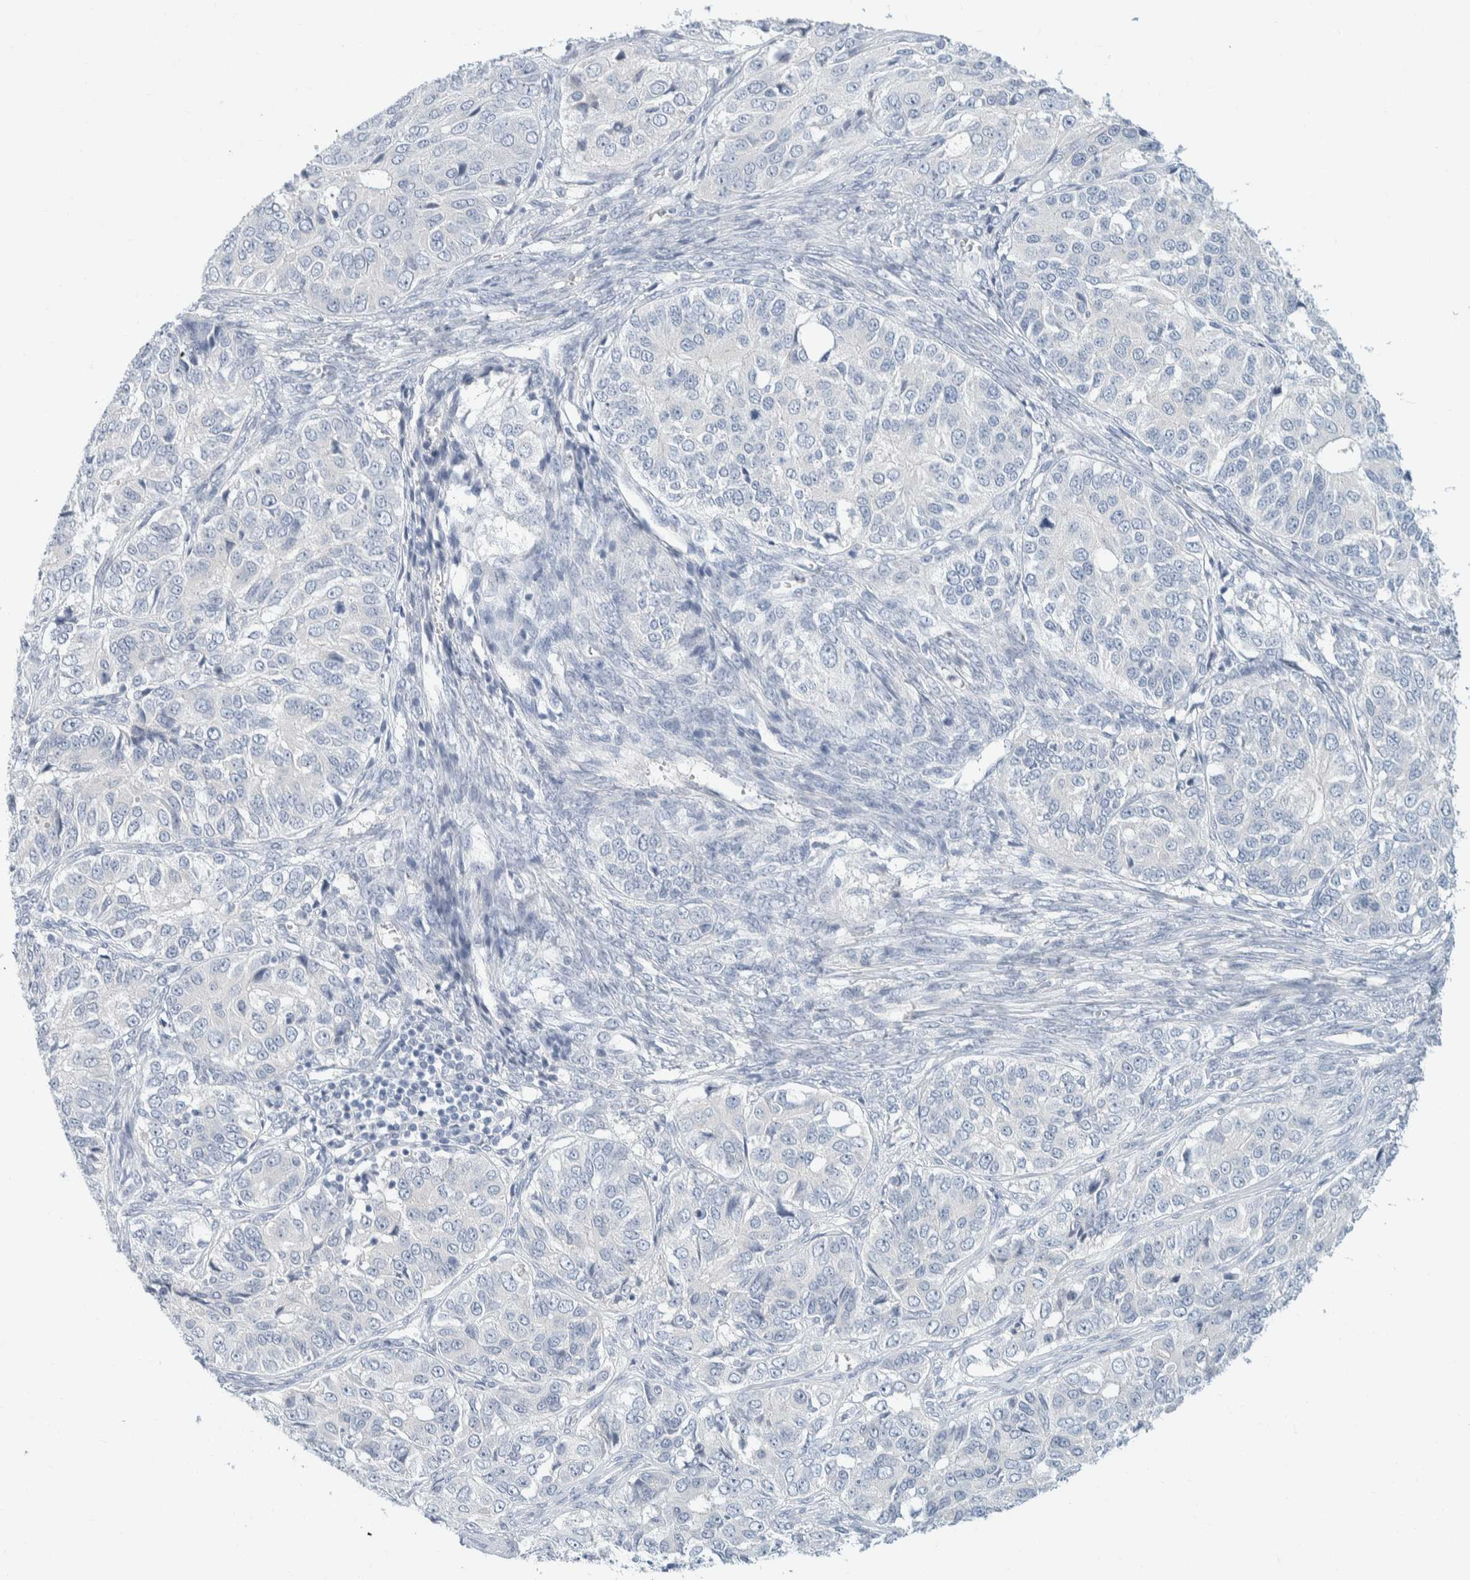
{"staining": {"intensity": "negative", "quantity": "none", "location": "none"}, "tissue": "ovarian cancer", "cell_type": "Tumor cells", "image_type": "cancer", "snomed": [{"axis": "morphology", "description": "Carcinoma, endometroid"}, {"axis": "topography", "description": "Ovary"}], "caption": "Endometroid carcinoma (ovarian) stained for a protein using IHC shows no staining tumor cells.", "gene": "ALOX12B", "patient": {"sex": "female", "age": 51}}